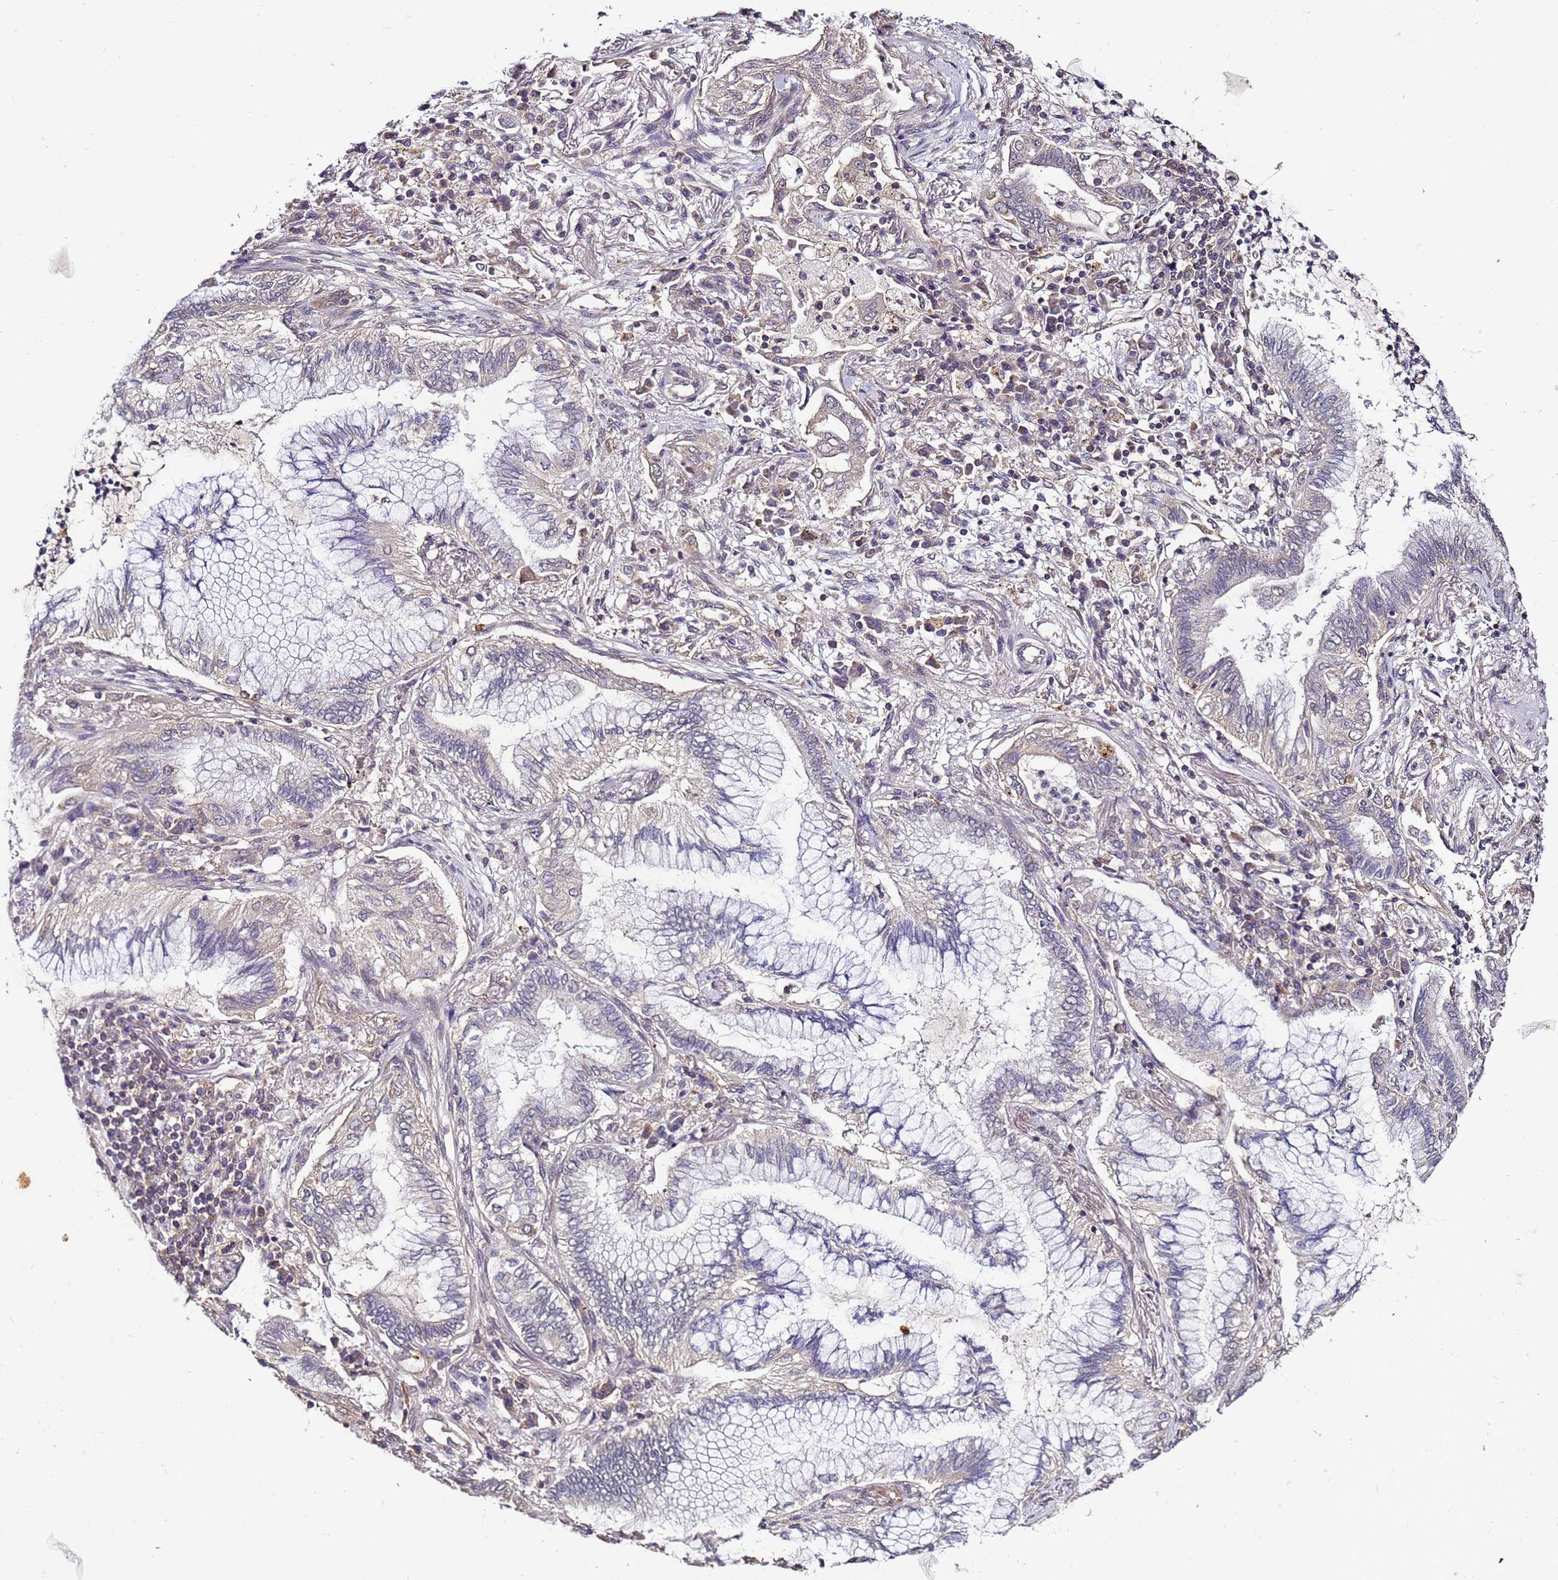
{"staining": {"intensity": "negative", "quantity": "none", "location": "none"}, "tissue": "lung cancer", "cell_type": "Tumor cells", "image_type": "cancer", "snomed": [{"axis": "morphology", "description": "Adenocarcinoma, NOS"}, {"axis": "topography", "description": "Lung"}], "caption": "Tumor cells are negative for protein expression in human lung cancer (adenocarcinoma).", "gene": "ANKRD17", "patient": {"sex": "female", "age": 70}}